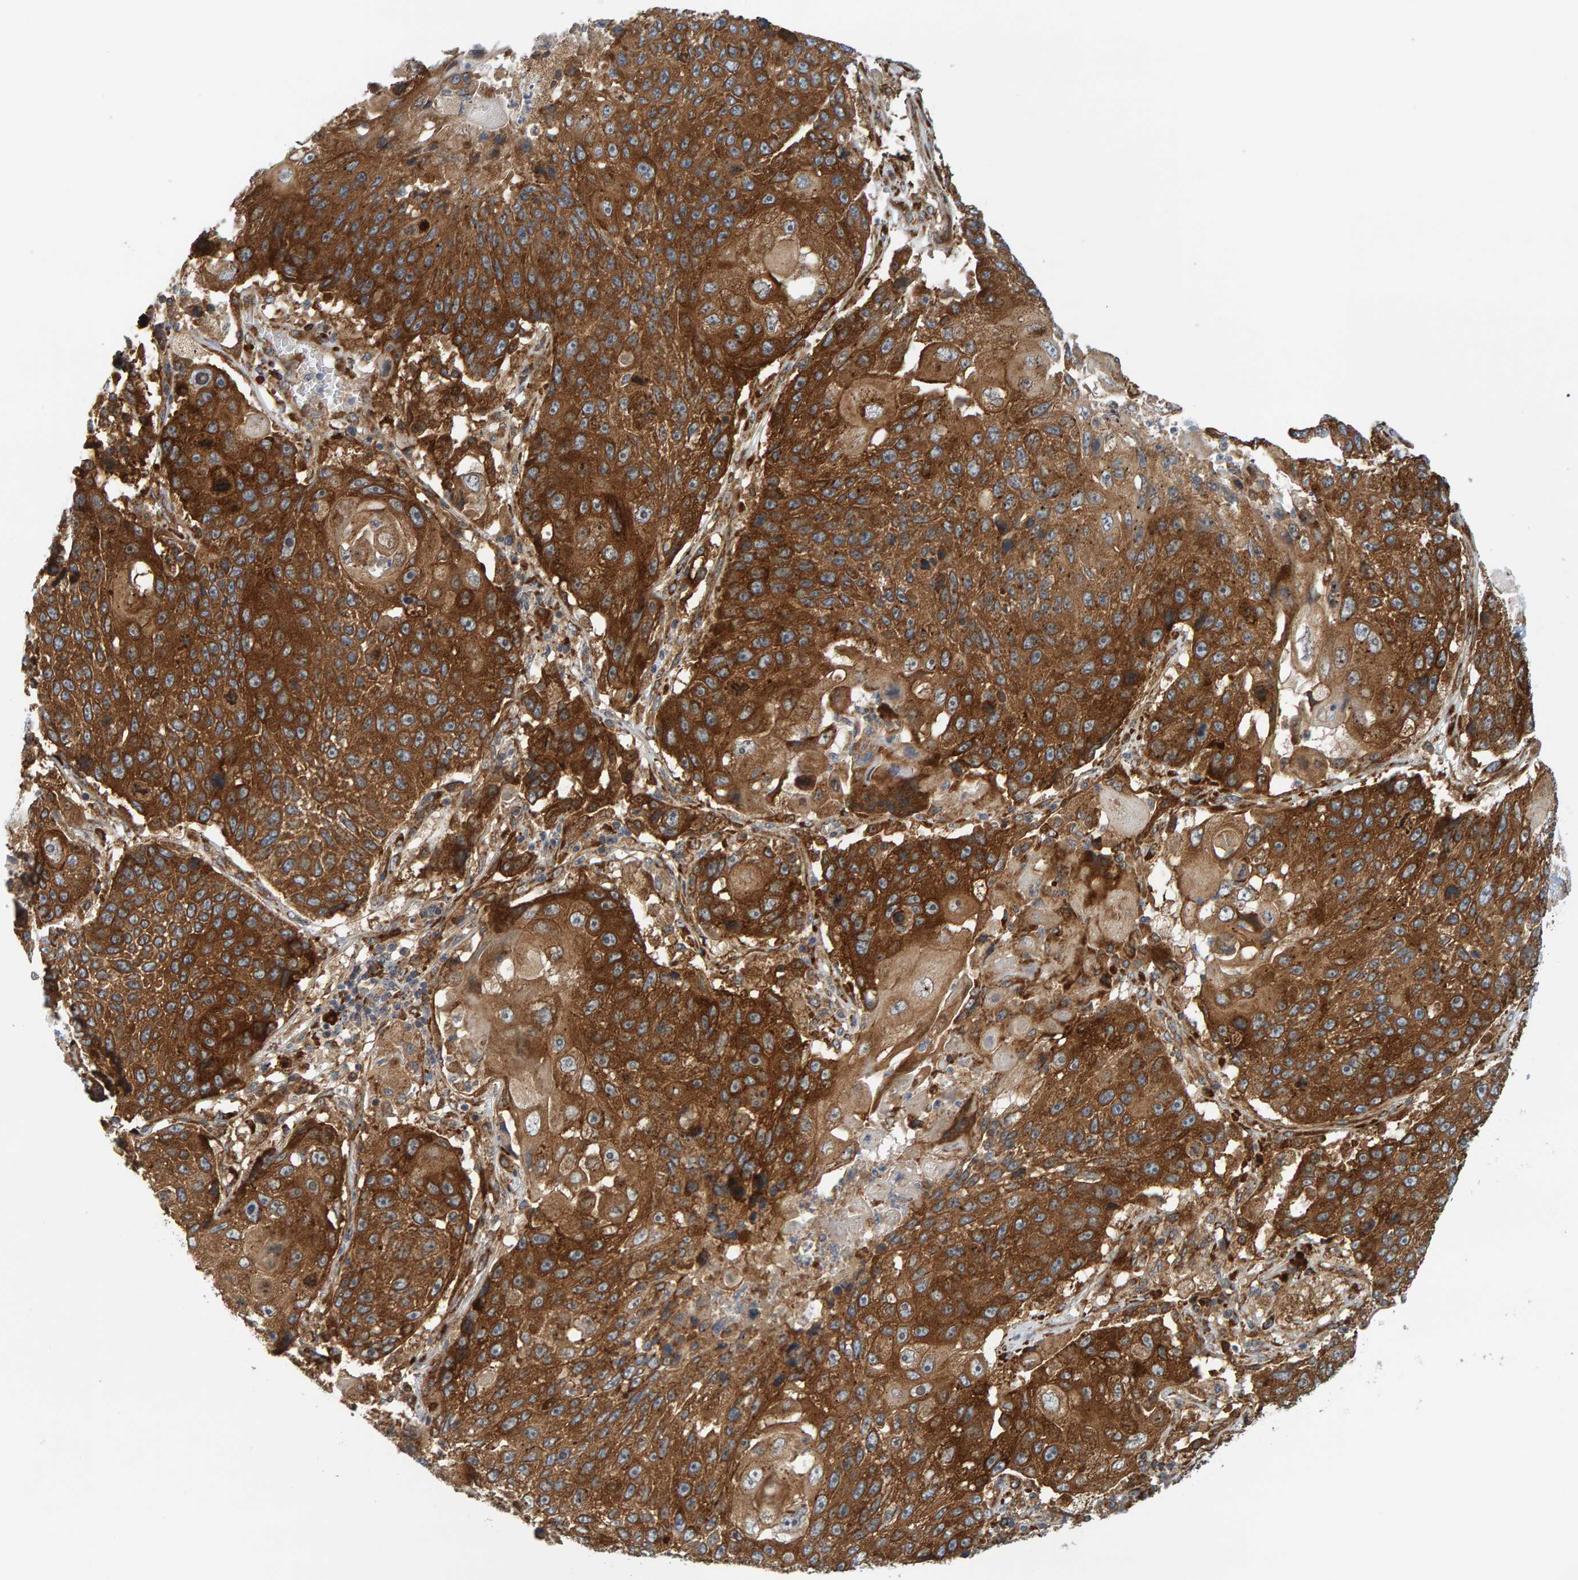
{"staining": {"intensity": "strong", "quantity": ">75%", "location": "cytoplasmic/membranous"}, "tissue": "lung cancer", "cell_type": "Tumor cells", "image_type": "cancer", "snomed": [{"axis": "morphology", "description": "Squamous cell carcinoma, NOS"}, {"axis": "topography", "description": "Lung"}], "caption": "This histopathology image displays immunohistochemistry staining of lung cancer, with high strong cytoplasmic/membranous expression in approximately >75% of tumor cells.", "gene": "BAIAP2", "patient": {"sex": "male", "age": 61}}